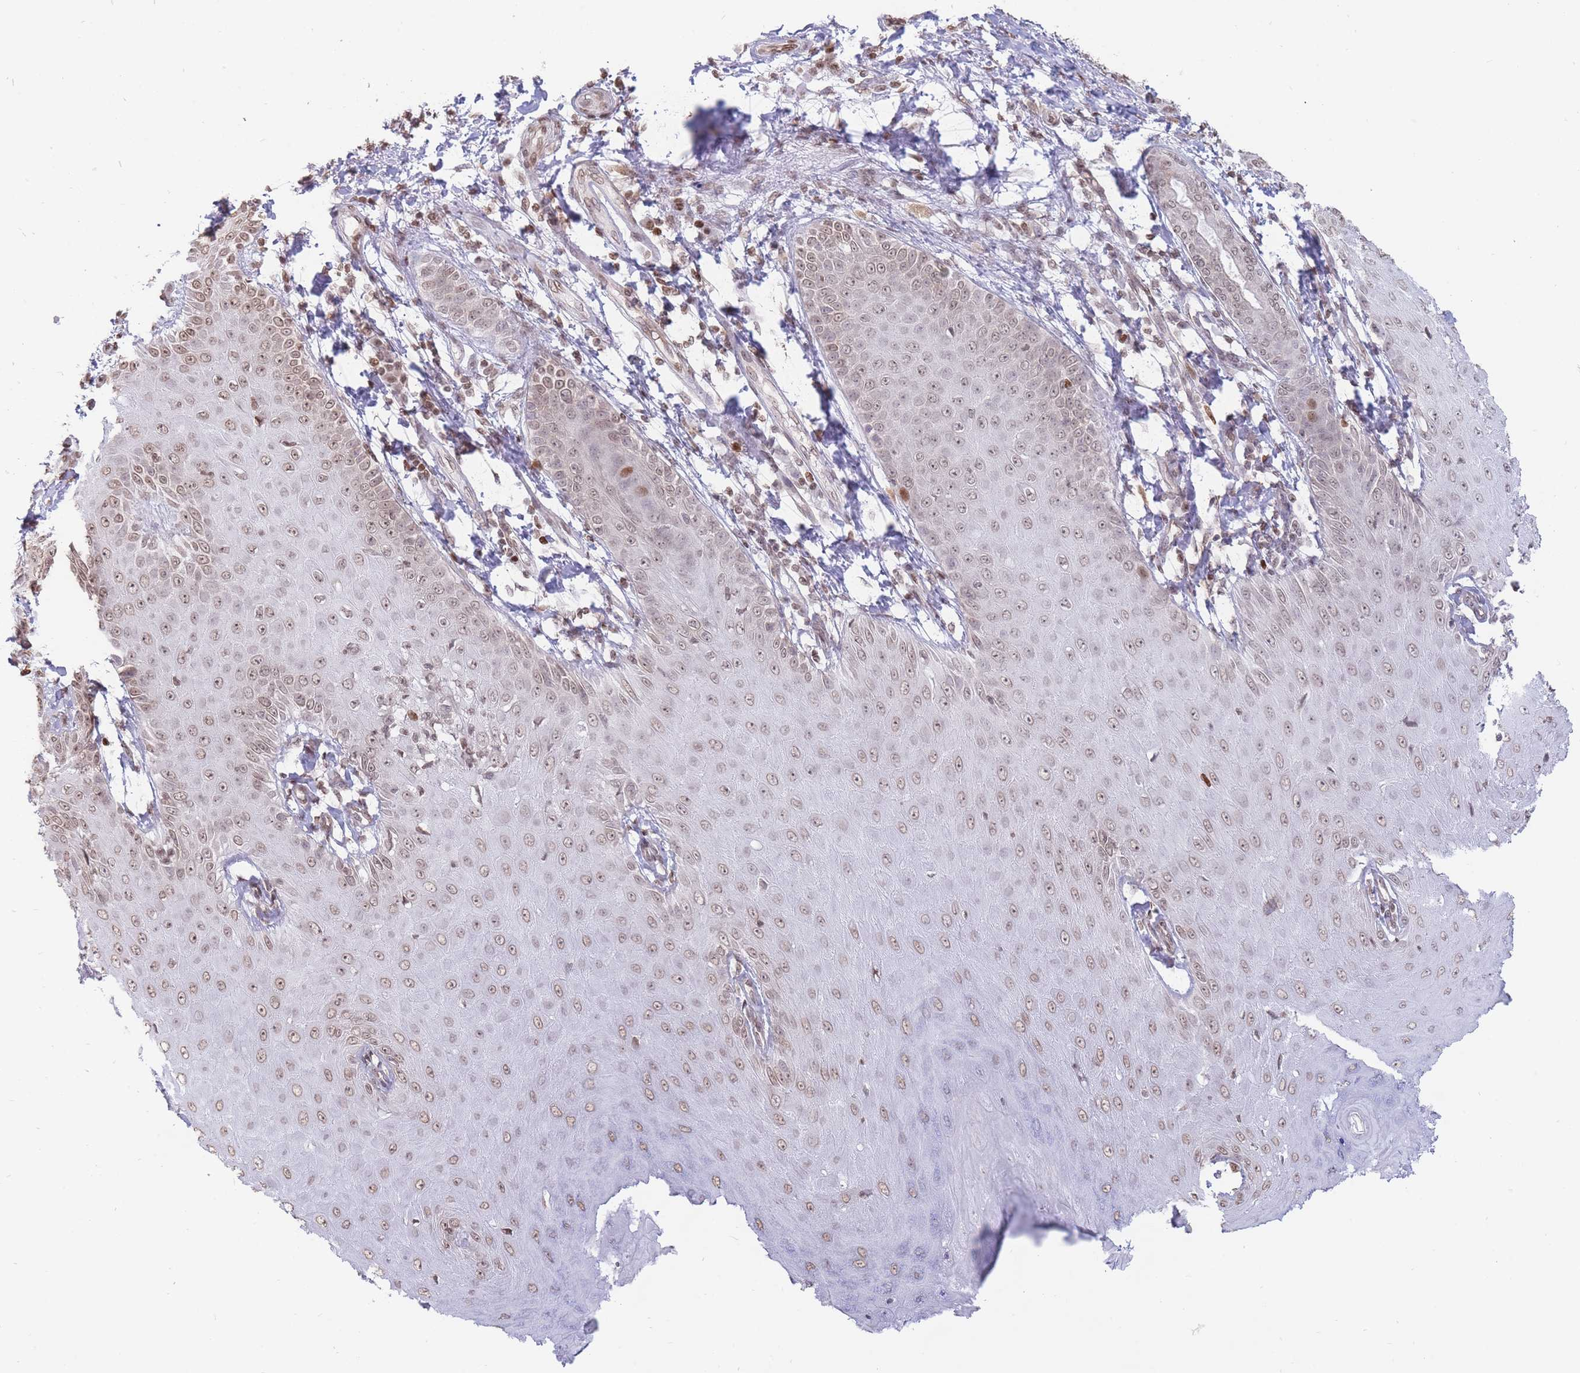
{"staining": {"intensity": "weak", "quantity": ">75%", "location": "nuclear"}, "tissue": "skin cancer", "cell_type": "Tumor cells", "image_type": "cancer", "snomed": [{"axis": "morphology", "description": "Squamous cell carcinoma, NOS"}, {"axis": "topography", "description": "Skin"}], "caption": "High-power microscopy captured an IHC photomicrograph of skin cancer (squamous cell carcinoma), revealing weak nuclear positivity in about >75% of tumor cells.", "gene": "SHISAL1", "patient": {"sex": "male", "age": 70}}